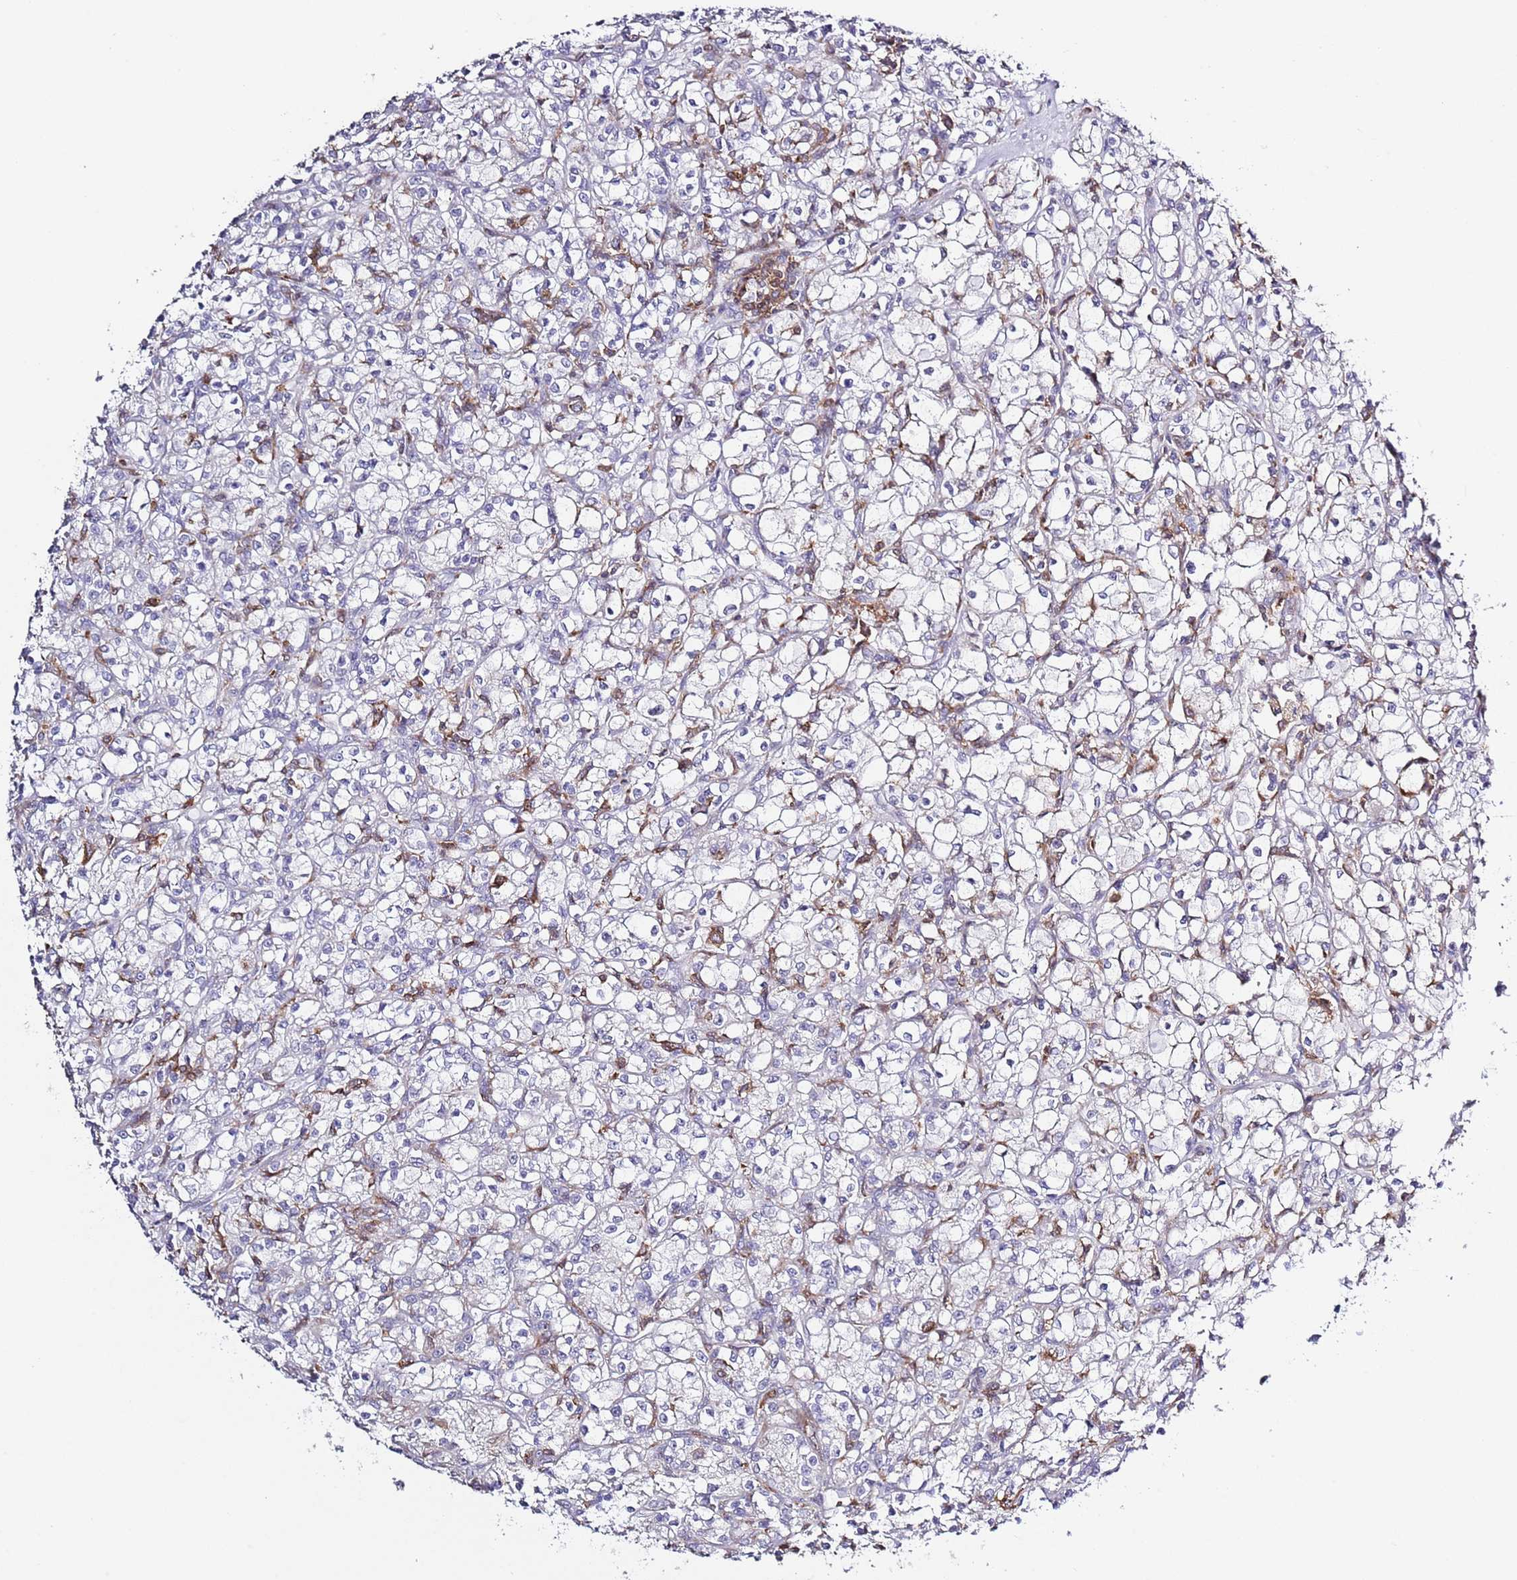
{"staining": {"intensity": "negative", "quantity": "none", "location": "none"}, "tissue": "renal cancer", "cell_type": "Tumor cells", "image_type": "cancer", "snomed": [{"axis": "morphology", "description": "Adenocarcinoma, NOS"}, {"axis": "topography", "description": "Kidney"}], "caption": "The micrograph reveals no significant expression in tumor cells of adenocarcinoma (renal). (DAB (3,3'-diaminobenzidine) immunohistochemistry (IHC), high magnification).", "gene": "LPXN", "patient": {"sex": "female", "age": 59}}